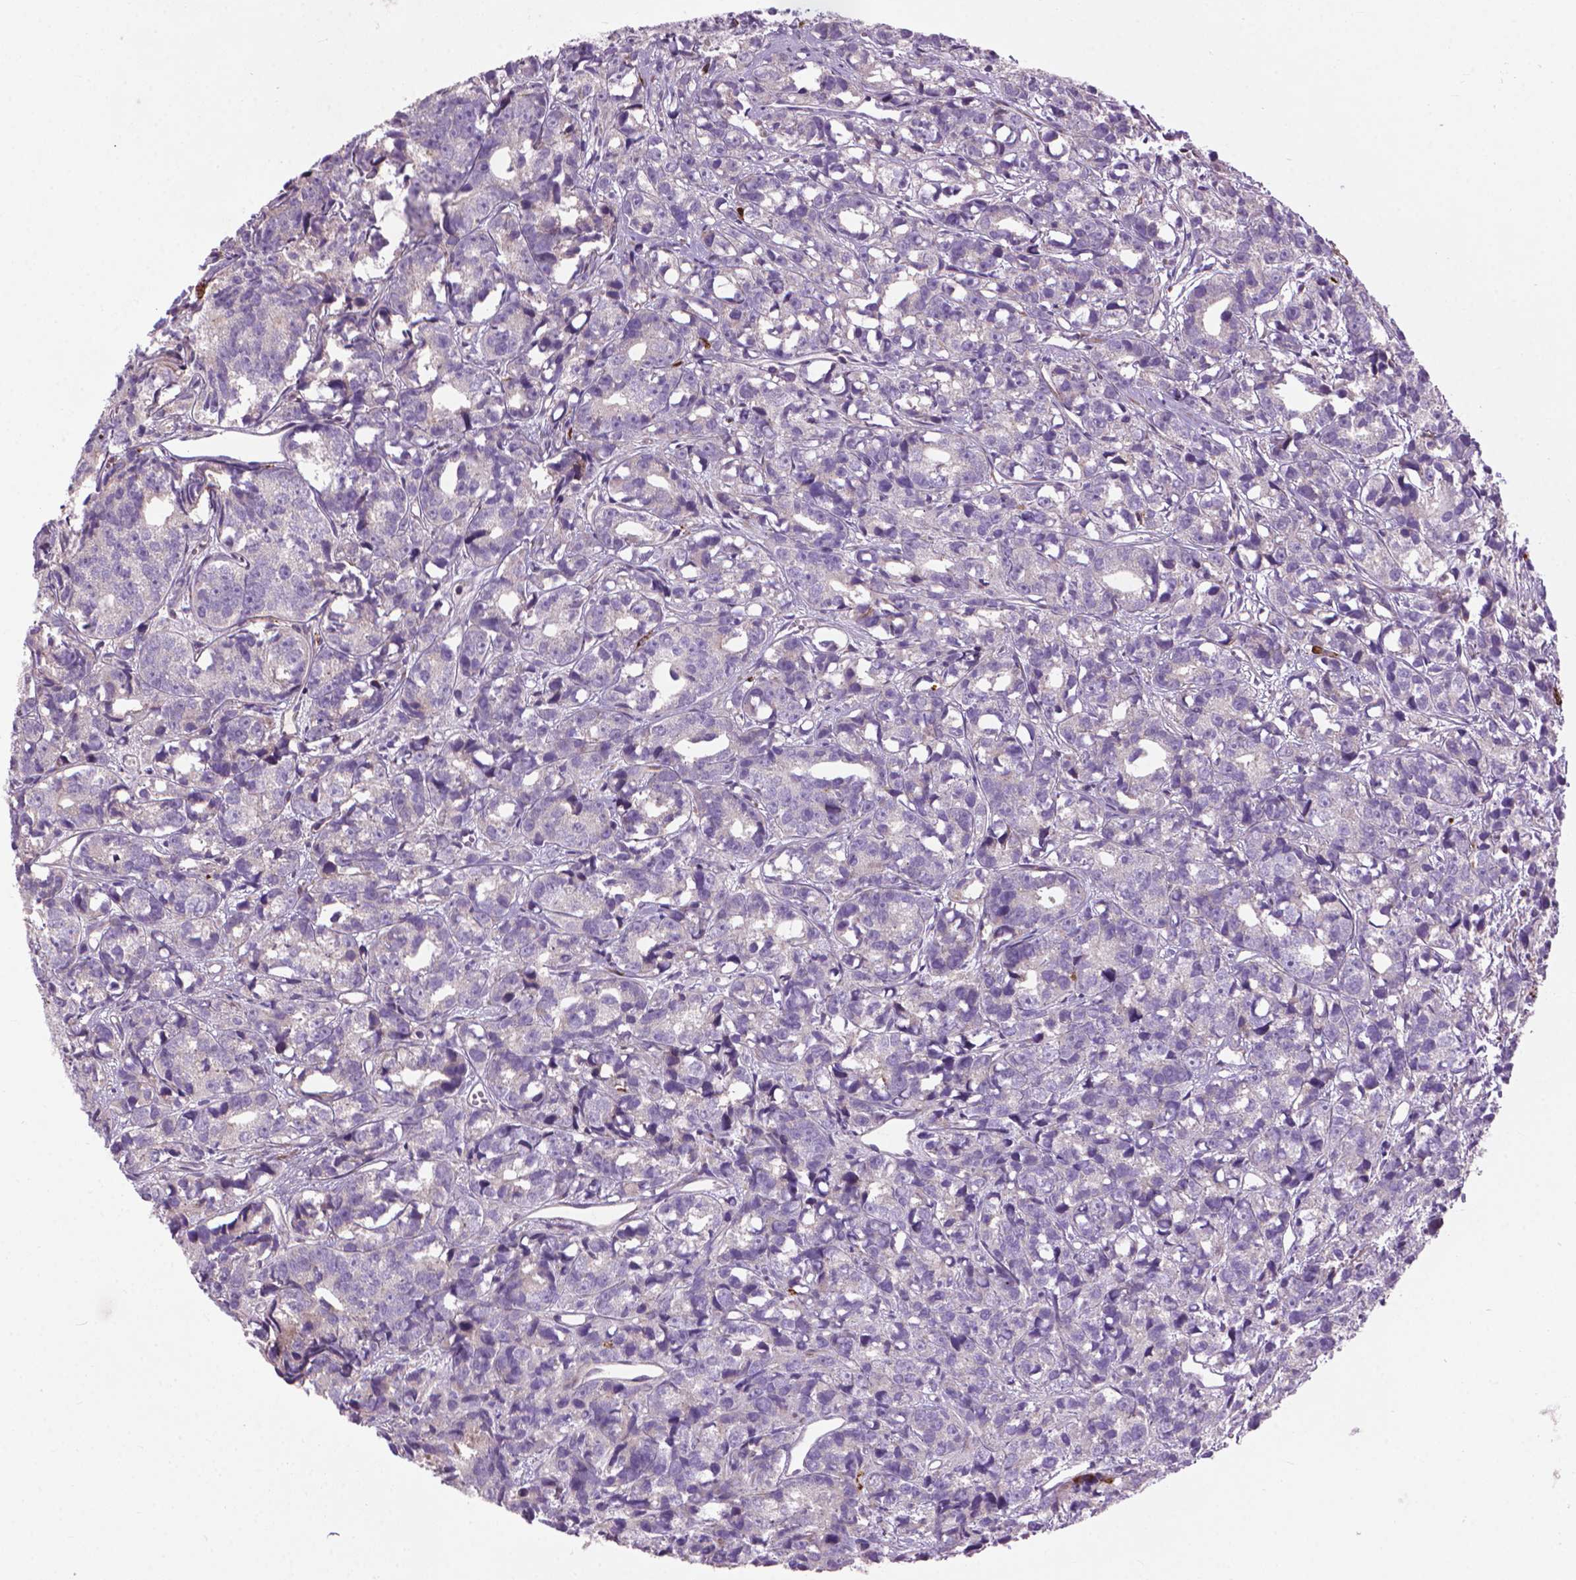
{"staining": {"intensity": "negative", "quantity": "none", "location": "none"}, "tissue": "prostate cancer", "cell_type": "Tumor cells", "image_type": "cancer", "snomed": [{"axis": "morphology", "description": "Adenocarcinoma, High grade"}, {"axis": "topography", "description": "Prostate"}], "caption": "Immunohistochemical staining of human prostate cancer (high-grade adenocarcinoma) demonstrates no significant expression in tumor cells.", "gene": "MYH14", "patient": {"sex": "male", "age": 77}}